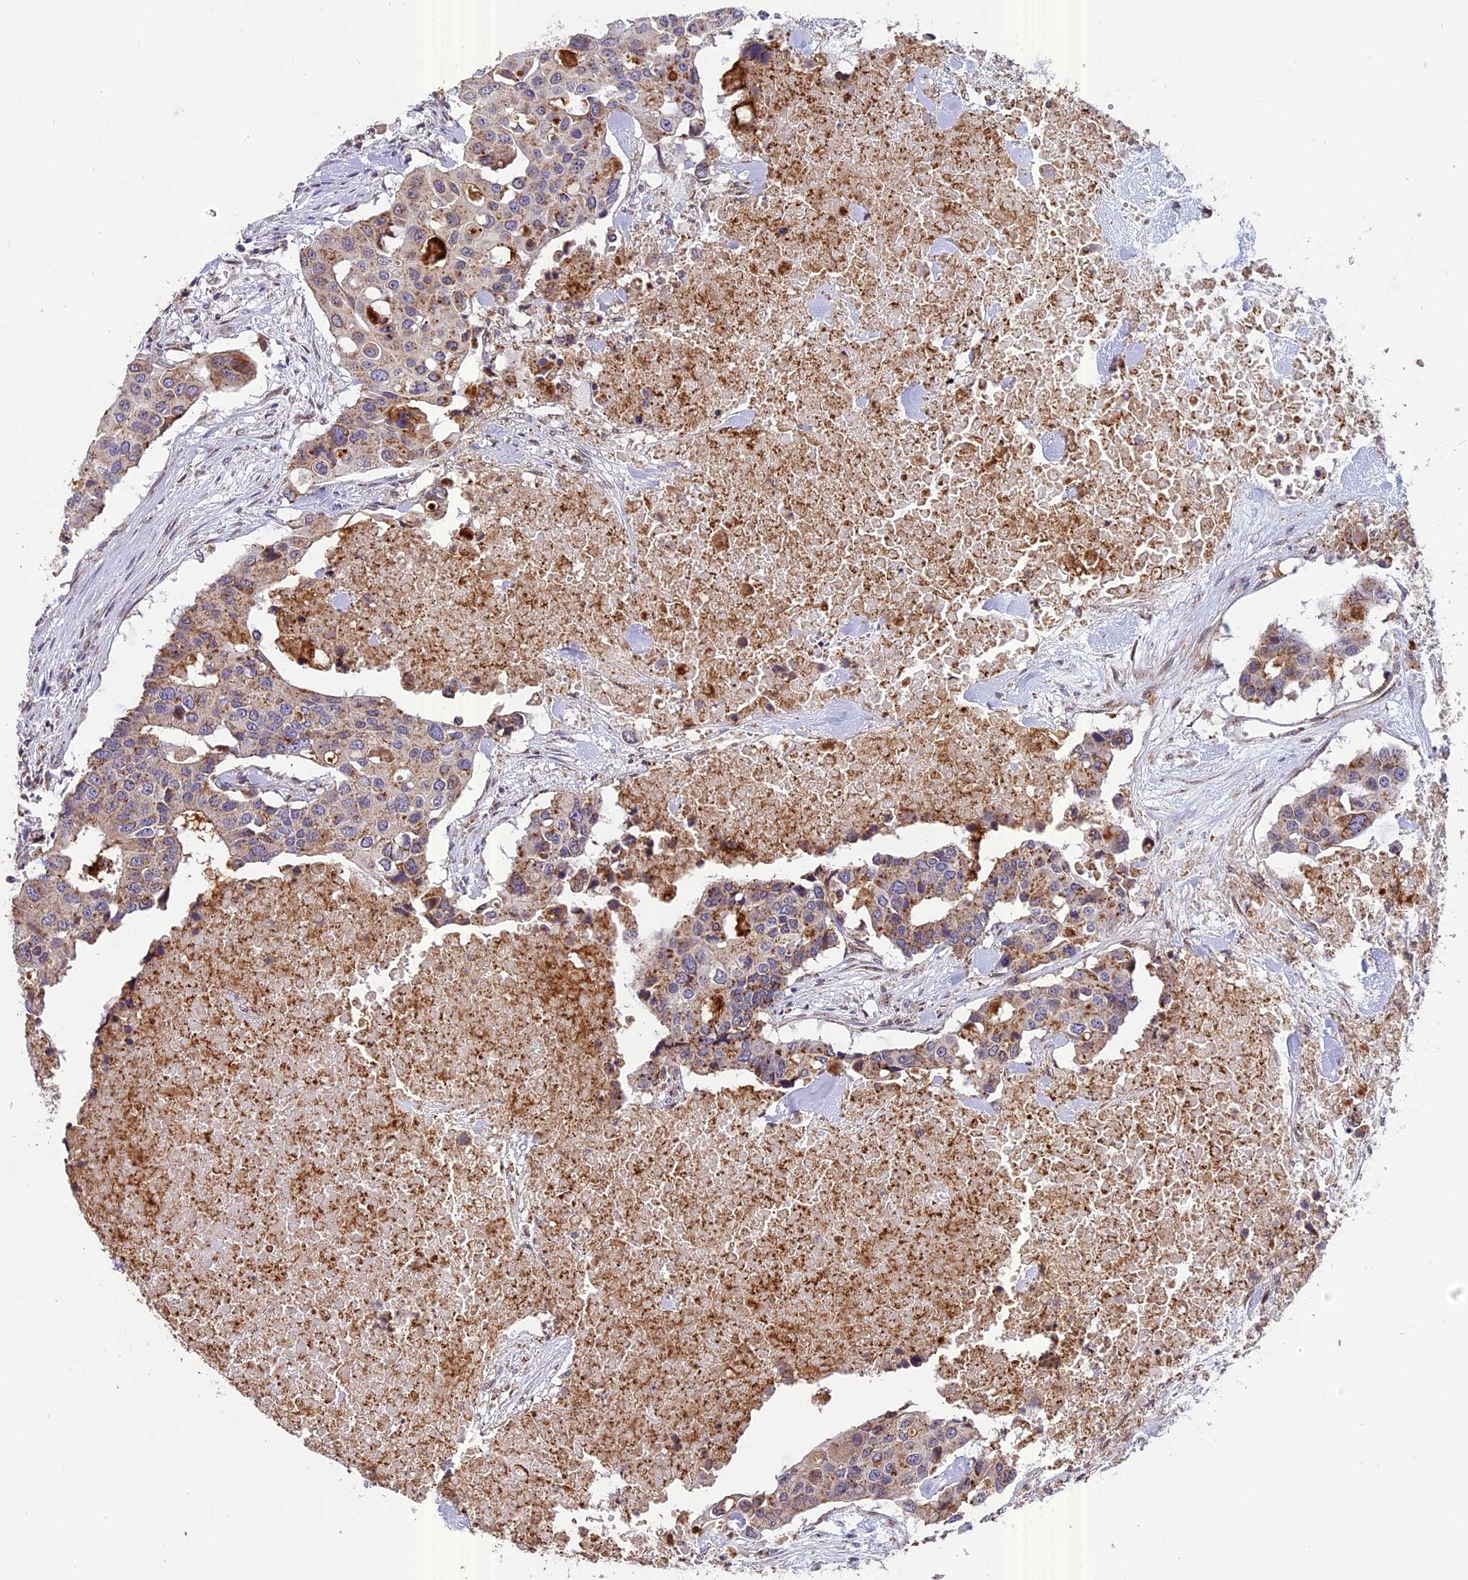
{"staining": {"intensity": "moderate", "quantity": ">75%", "location": "cytoplasmic/membranous"}, "tissue": "colorectal cancer", "cell_type": "Tumor cells", "image_type": "cancer", "snomed": [{"axis": "morphology", "description": "Adenocarcinoma, NOS"}, {"axis": "topography", "description": "Colon"}], "caption": "Colorectal adenocarcinoma was stained to show a protein in brown. There is medium levels of moderate cytoplasmic/membranous staining in about >75% of tumor cells.", "gene": "CHMP2A", "patient": {"sex": "male", "age": 77}}